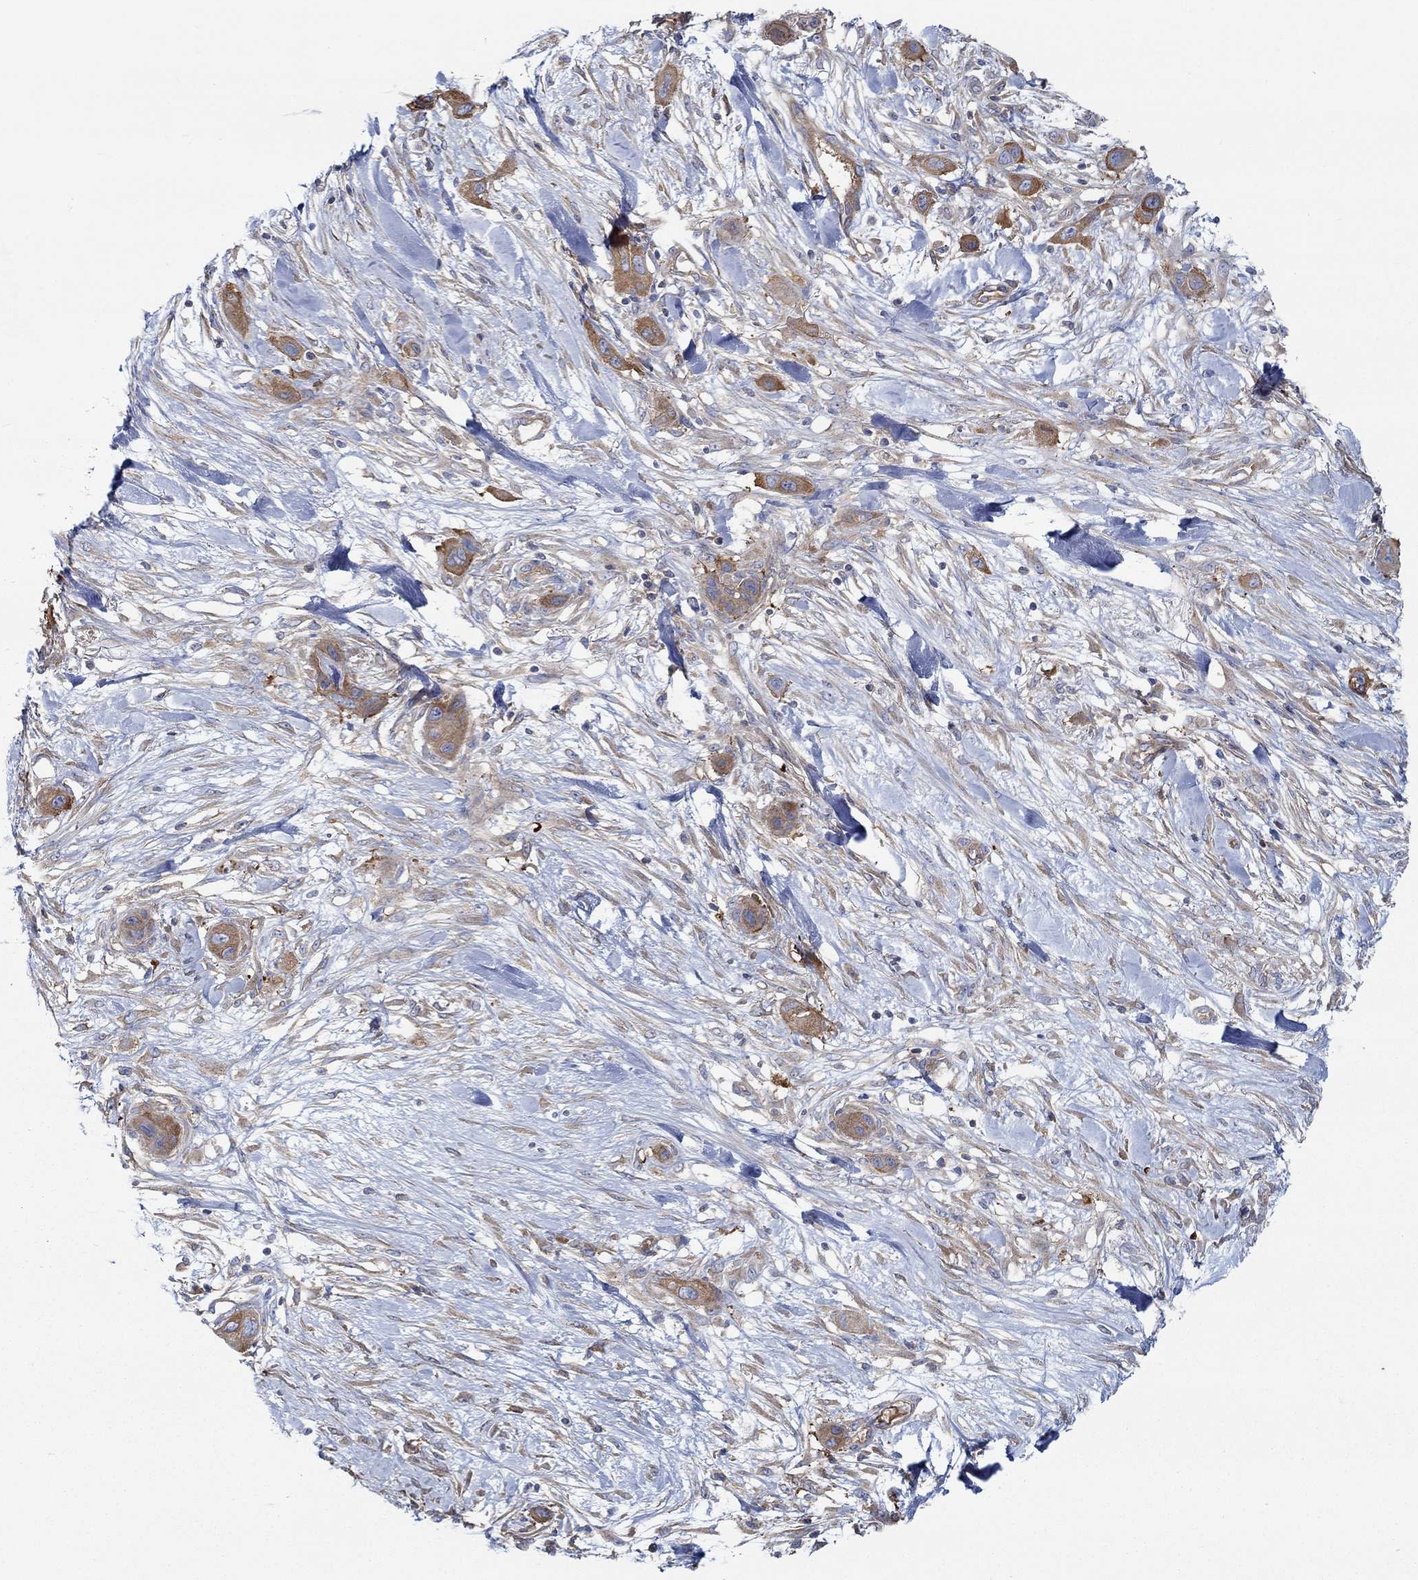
{"staining": {"intensity": "strong", "quantity": "25%-75%", "location": "cytoplasmic/membranous"}, "tissue": "skin cancer", "cell_type": "Tumor cells", "image_type": "cancer", "snomed": [{"axis": "morphology", "description": "Squamous cell carcinoma, NOS"}, {"axis": "topography", "description": "Skin"}], "caption": "An IHC image of tumor tissue is shown. Protein staining in brown highlights strong cytoplasmic/membranous positivity in skin cancer within tumor cells. Nuclei are stained in blue.", "gene": "SPAG9", "patient": {"sex": "male", "age": 79}}